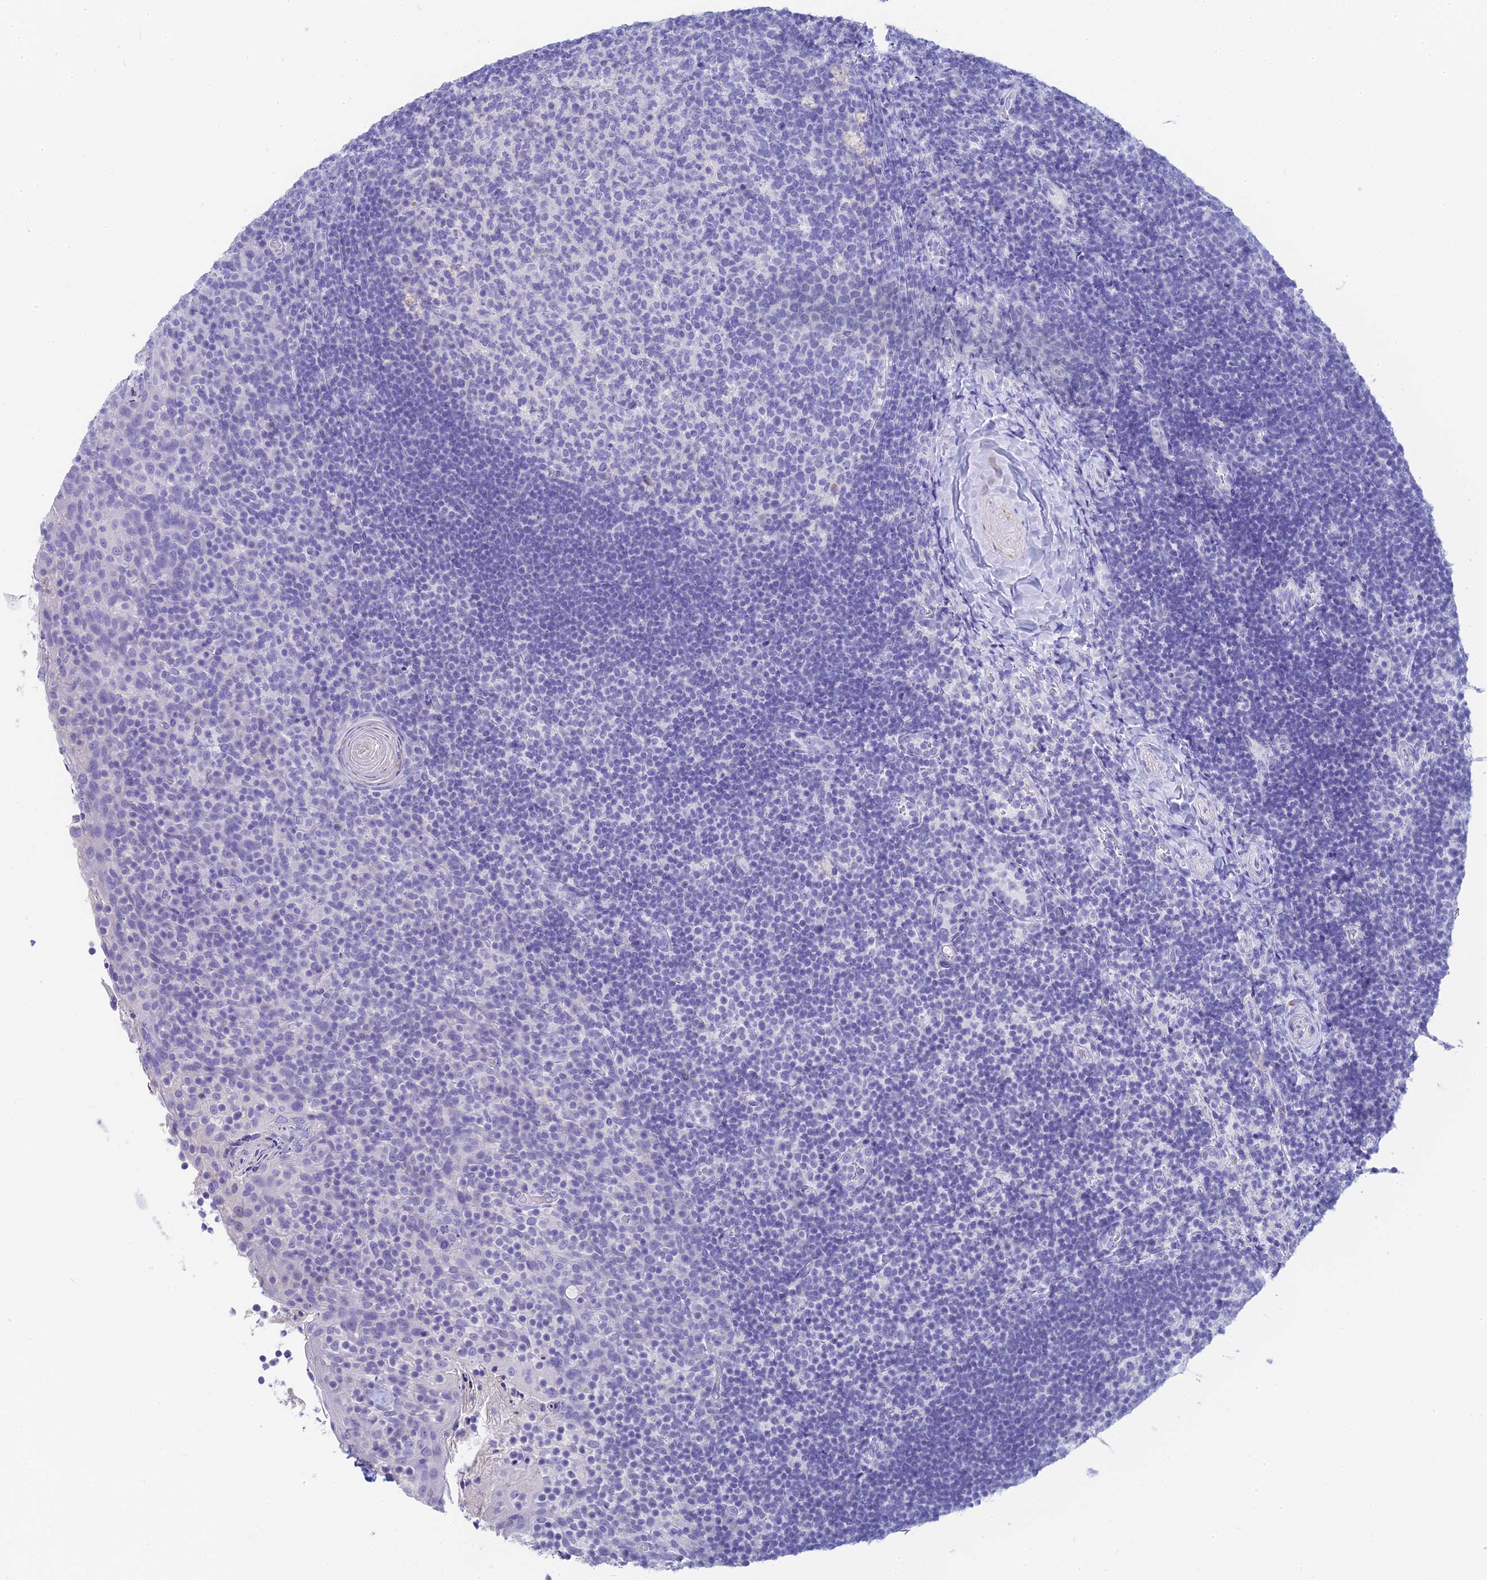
{"staining": {"intensity": "negative", "quantity": "none", "location": "none"}, "tissue": "tonsil", "cell_type": "Germinal center cells", "image_type": "normal", "snomed": [{"axis": "morphology", "description": "Normal tissue, NOS"}, {"axis": "topography", "description": "Tonsil"}], "caption": "Immunohistochemistry micrograph of unremarkable tonsil stained for a protein (brown), which demonstrates no positivity in germinal center cells.", "gene": "SLC36A2", "patient": {"sex": "female", "age": 10}}